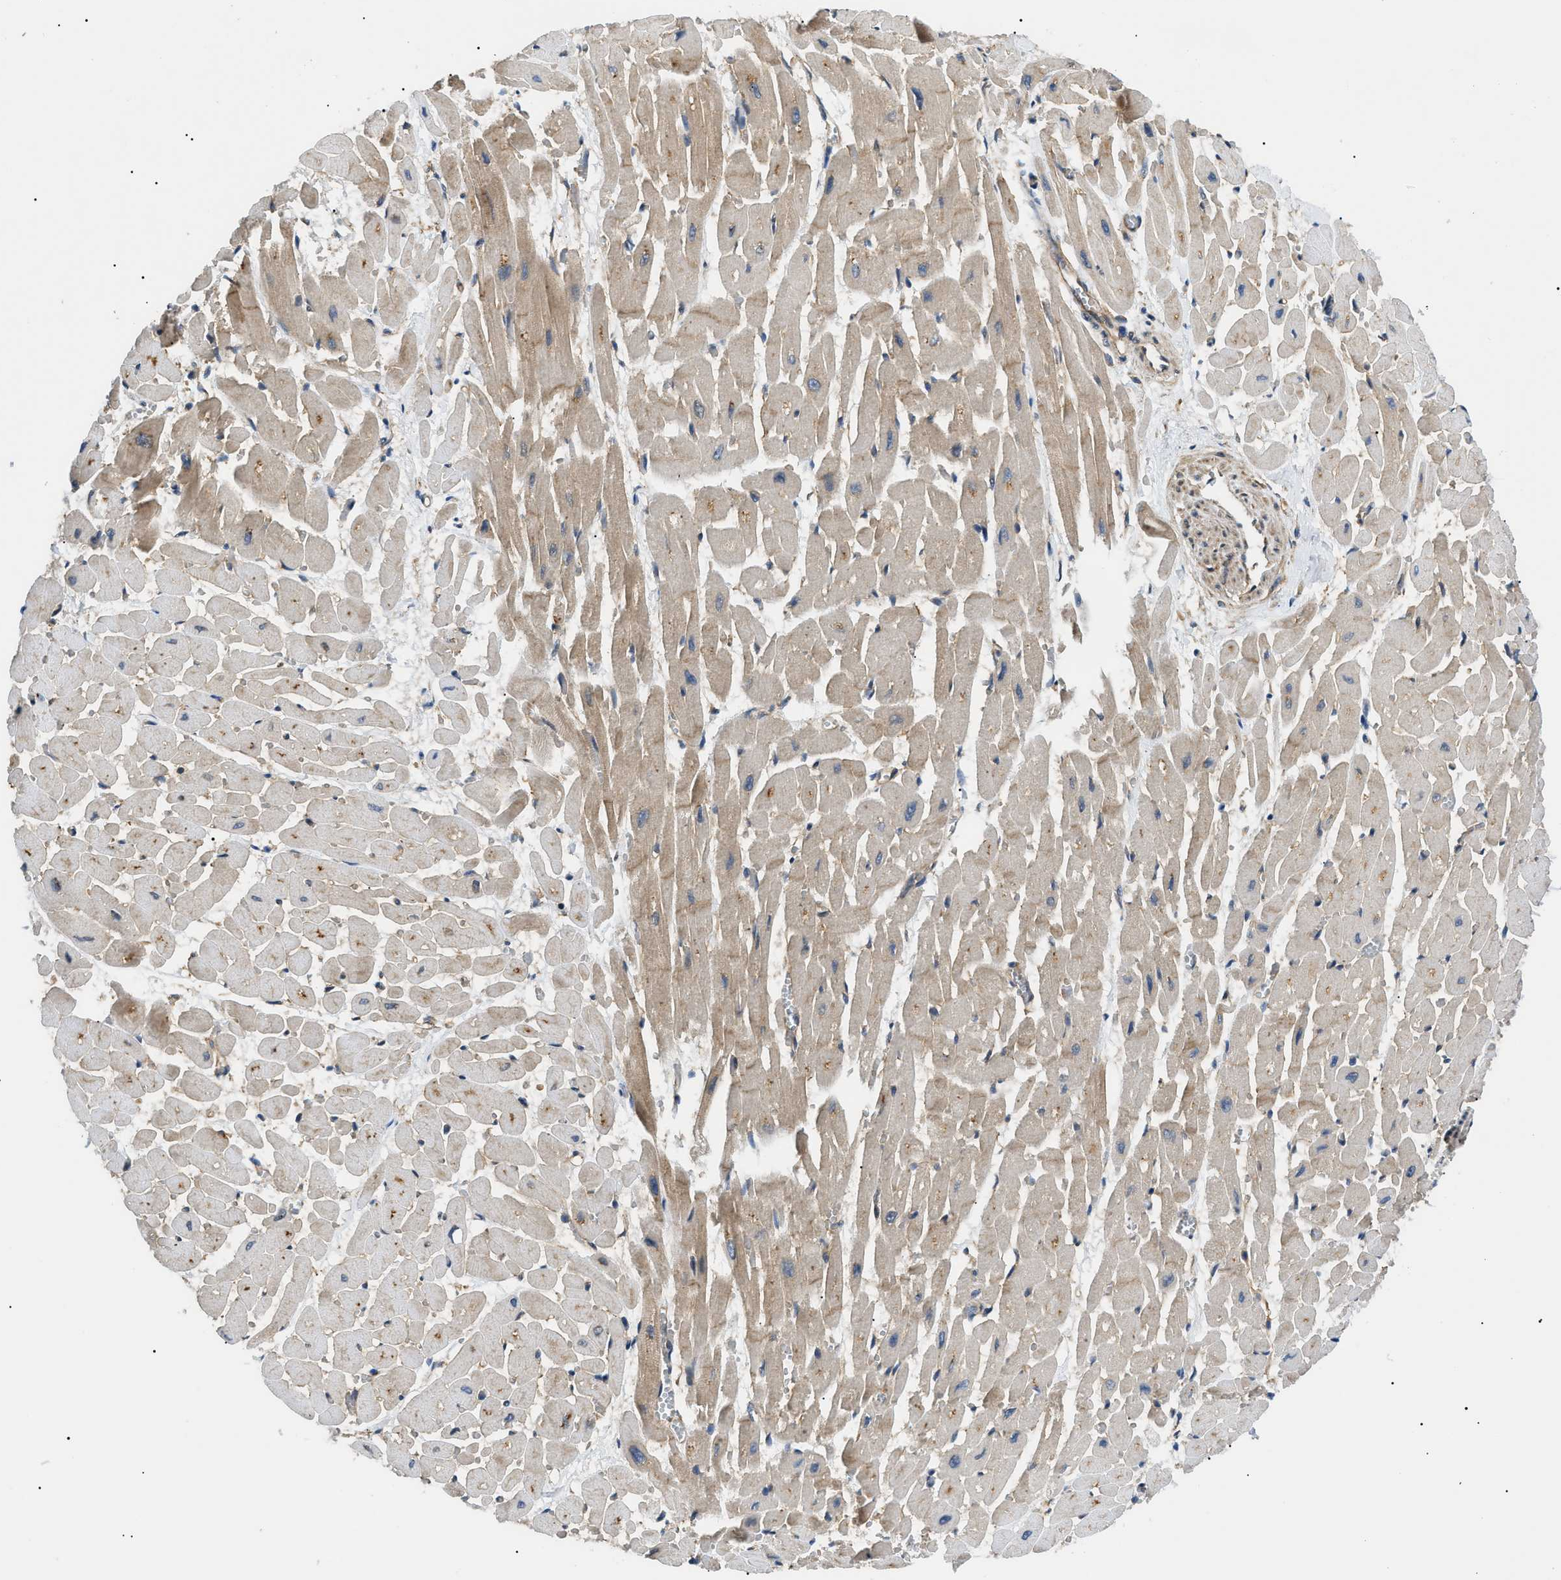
{"staining": {"intensity": "moderate", "quantity": "<25%", "location": "cytoplasmic/membranous"}, "tissue": "heart muscle", "cell_type": "Cardiomyocytes", "image_type": "normal", "snomed": [{"axis": "morphology", "description": "Normal tissue, NOS"}, {"axis": "topography", "description": "Heart"}], "caption": "Immunohistochemistry of normal heart muscle exhibits low levels of moderate cytoplasmic/membranous positivity in approximately <25% of cardiomyocytes.", "gene": "SRPK1", "patient": {"sex": "male", "age": 45}}